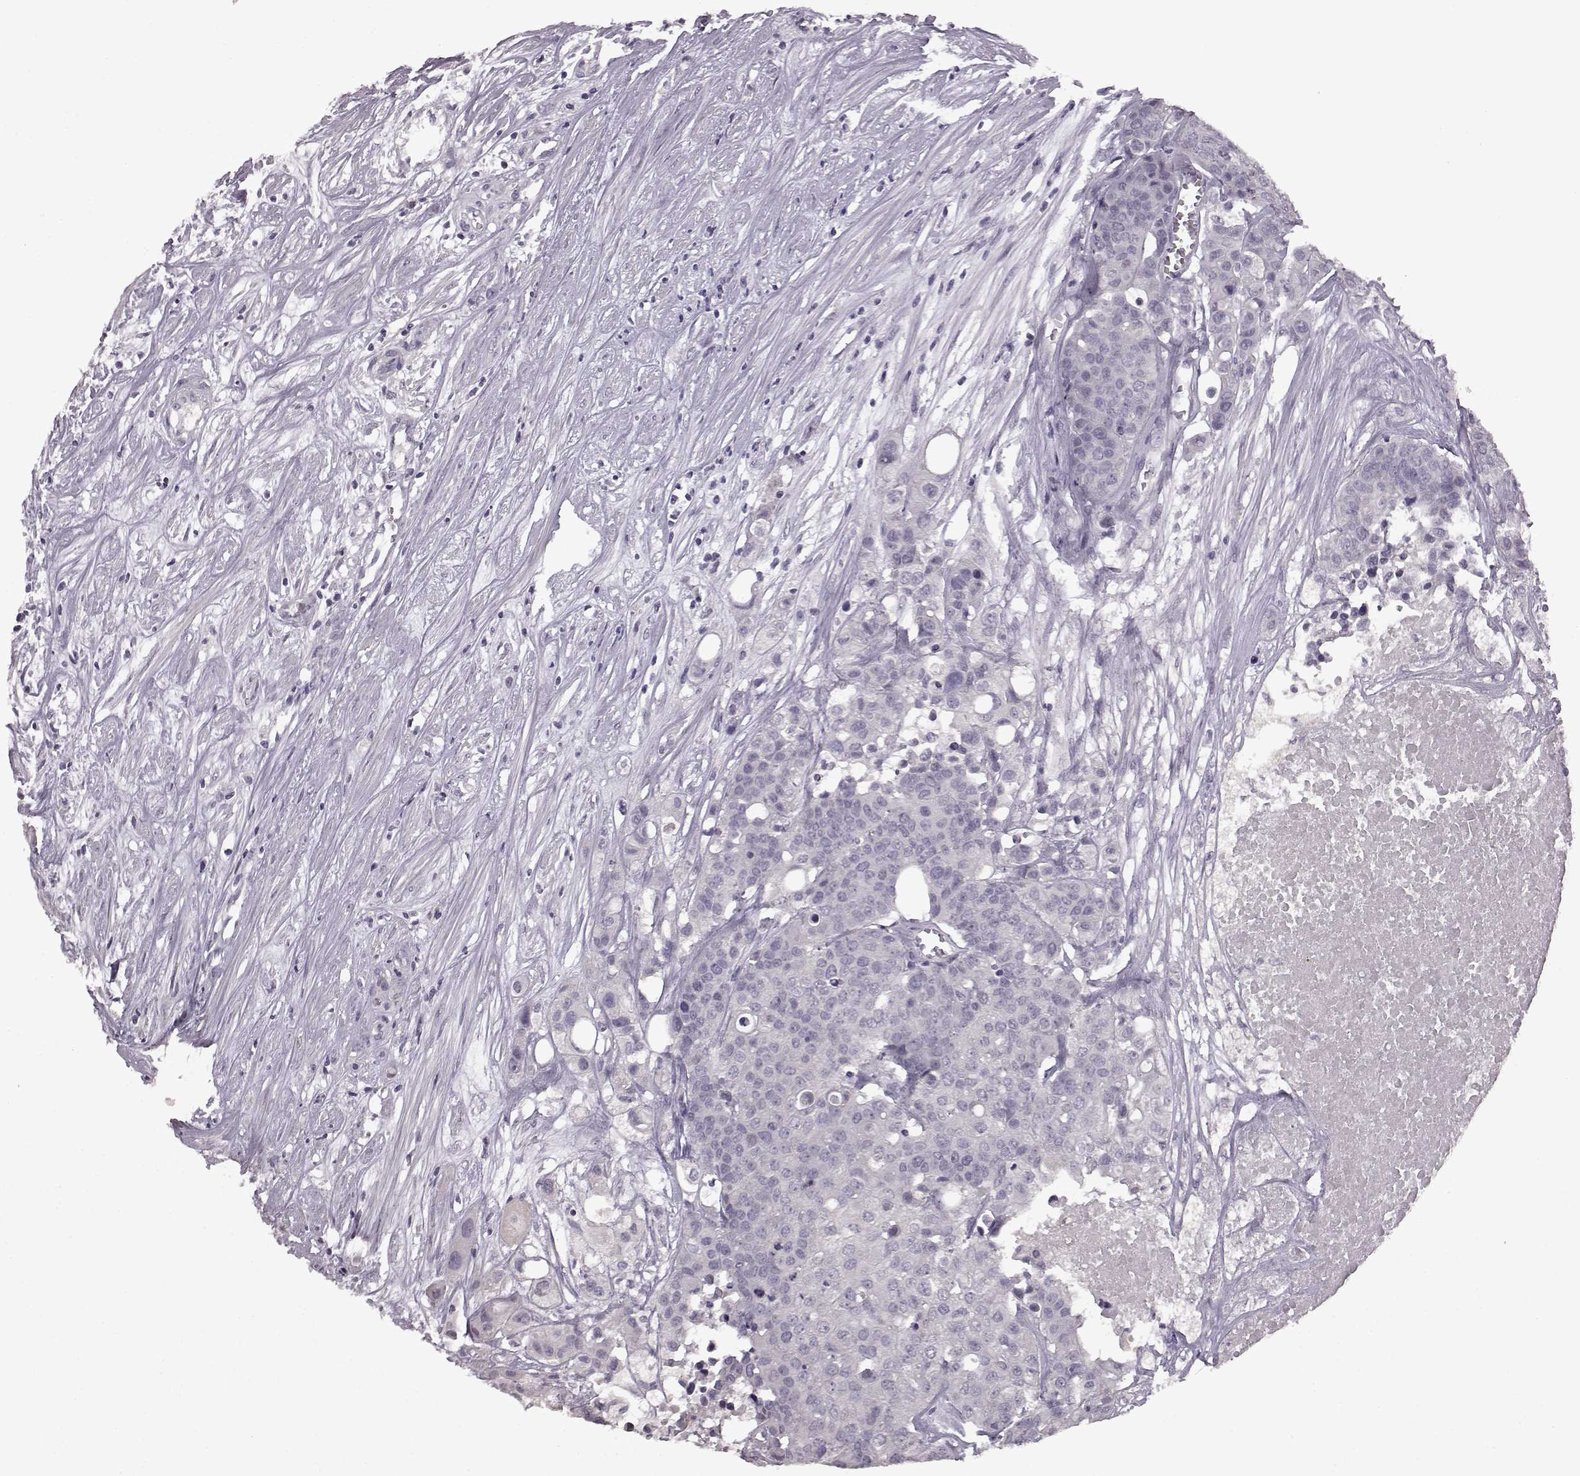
{"staining": {"intensity": "negative", "quantity": "none", "location": "none"}, "tissue": "carcinoid", "cell_type": "Tumor cells", "image_type": "cancer", "snomed": [{"axis": "morphology", "description": "Carcinoid, malignant, NOS"}, {"axis": "topography", "description": "Colon"}], "caption": "Tumor cells are negative for brown protein staining in malignant carcinoid.", "gene": "LHB", "patient": {"sex": "male", "age": 81}}